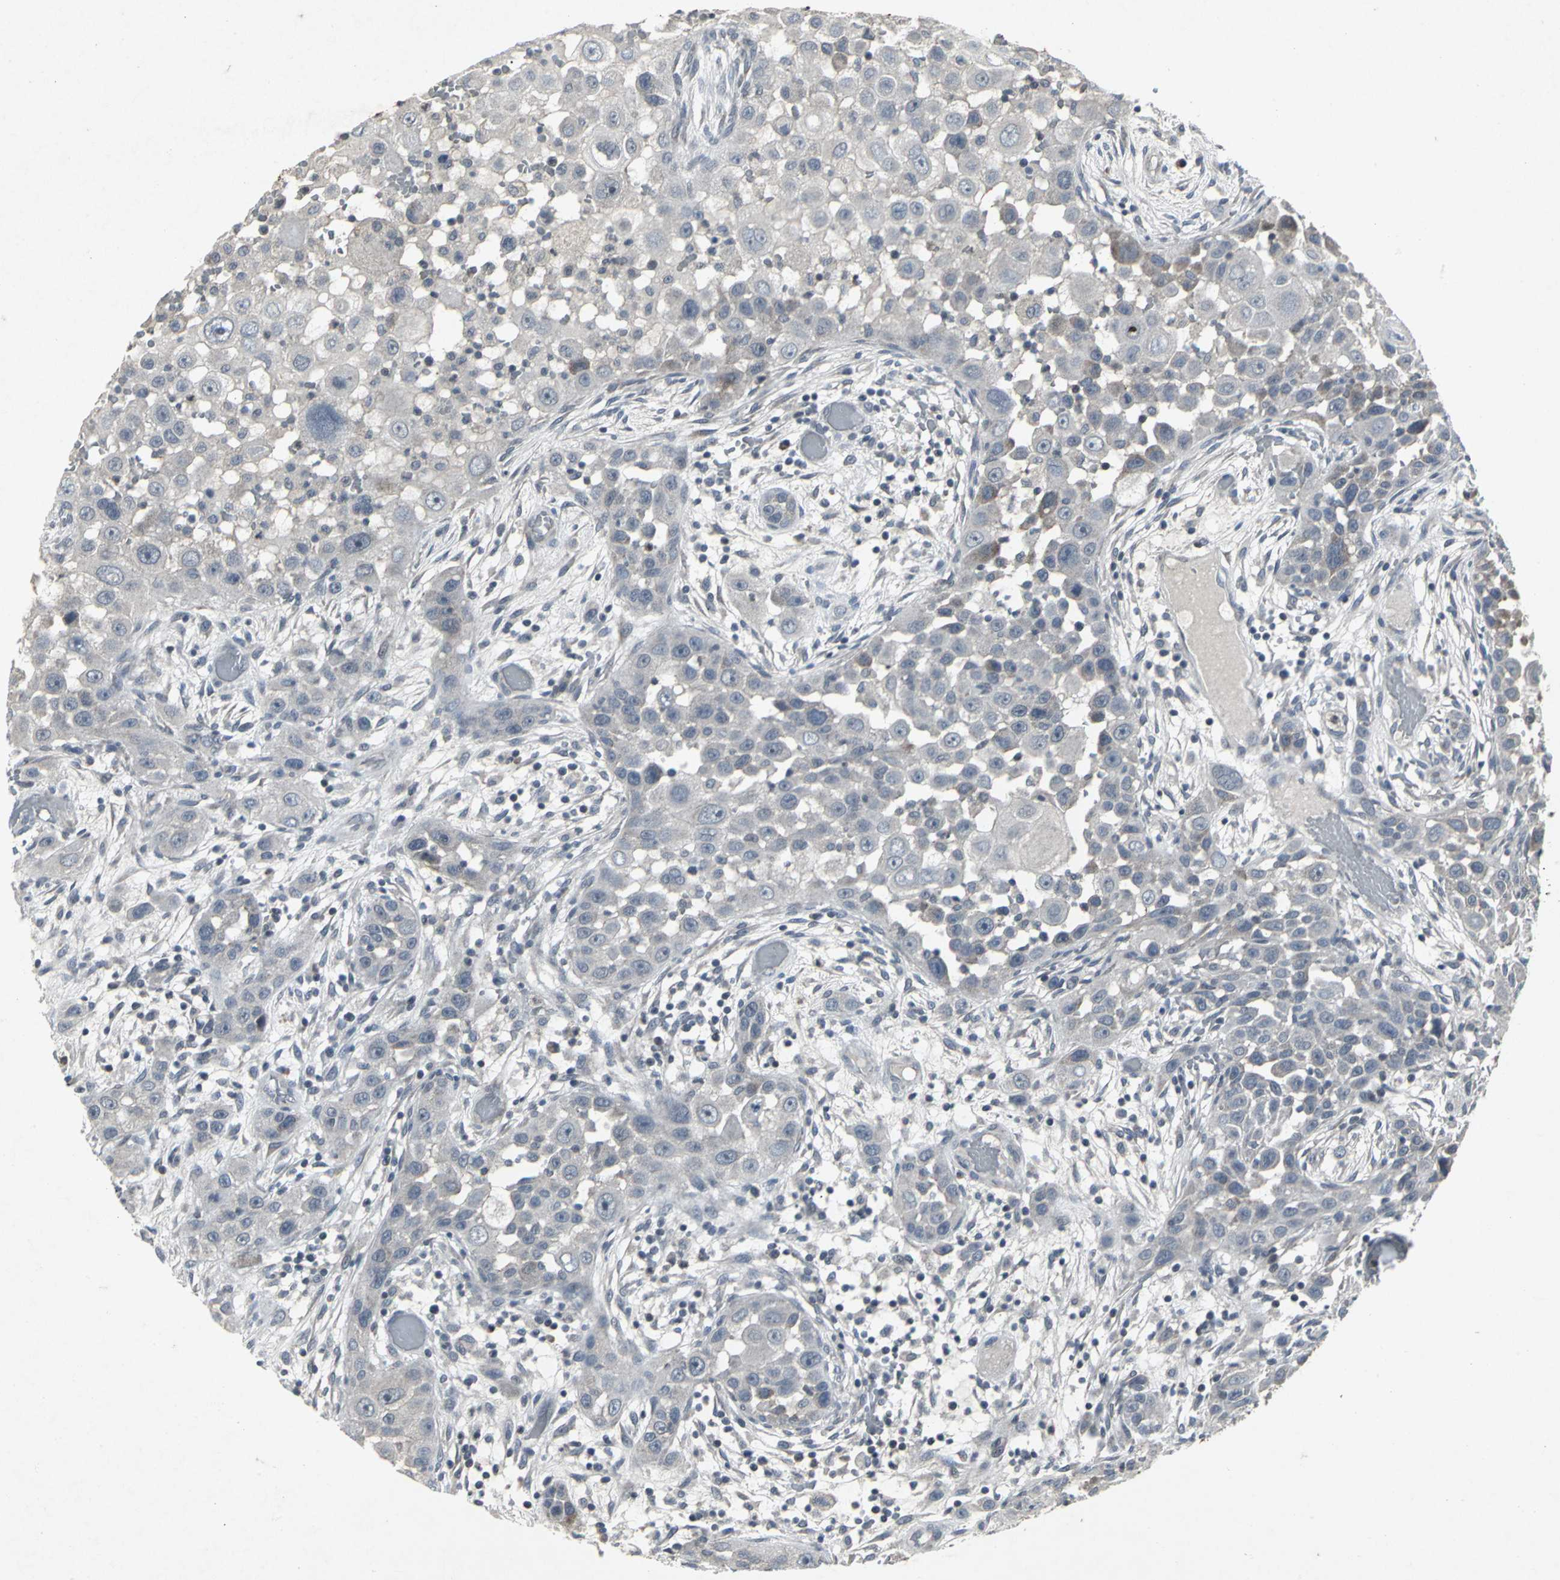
{"staining": {"intensity": "weak", "quantity": "<25%", "location": "cytoplasmic/membranous"}, "tissue": "head and neck cancer", "cell_type": "Tumor cells", "image_type": "cancer", "snomed": [{"axis": "morphology", "description": "Carcinoma, NOS"}, {"axis": "topography", "description": "Head-Neck"}], "caption": "The histopathology image exhibits no significant positivity in tumor cells of head and neck cancer.", "gene": "BMP4", "patient": {"sex": "male", "age": 87}}